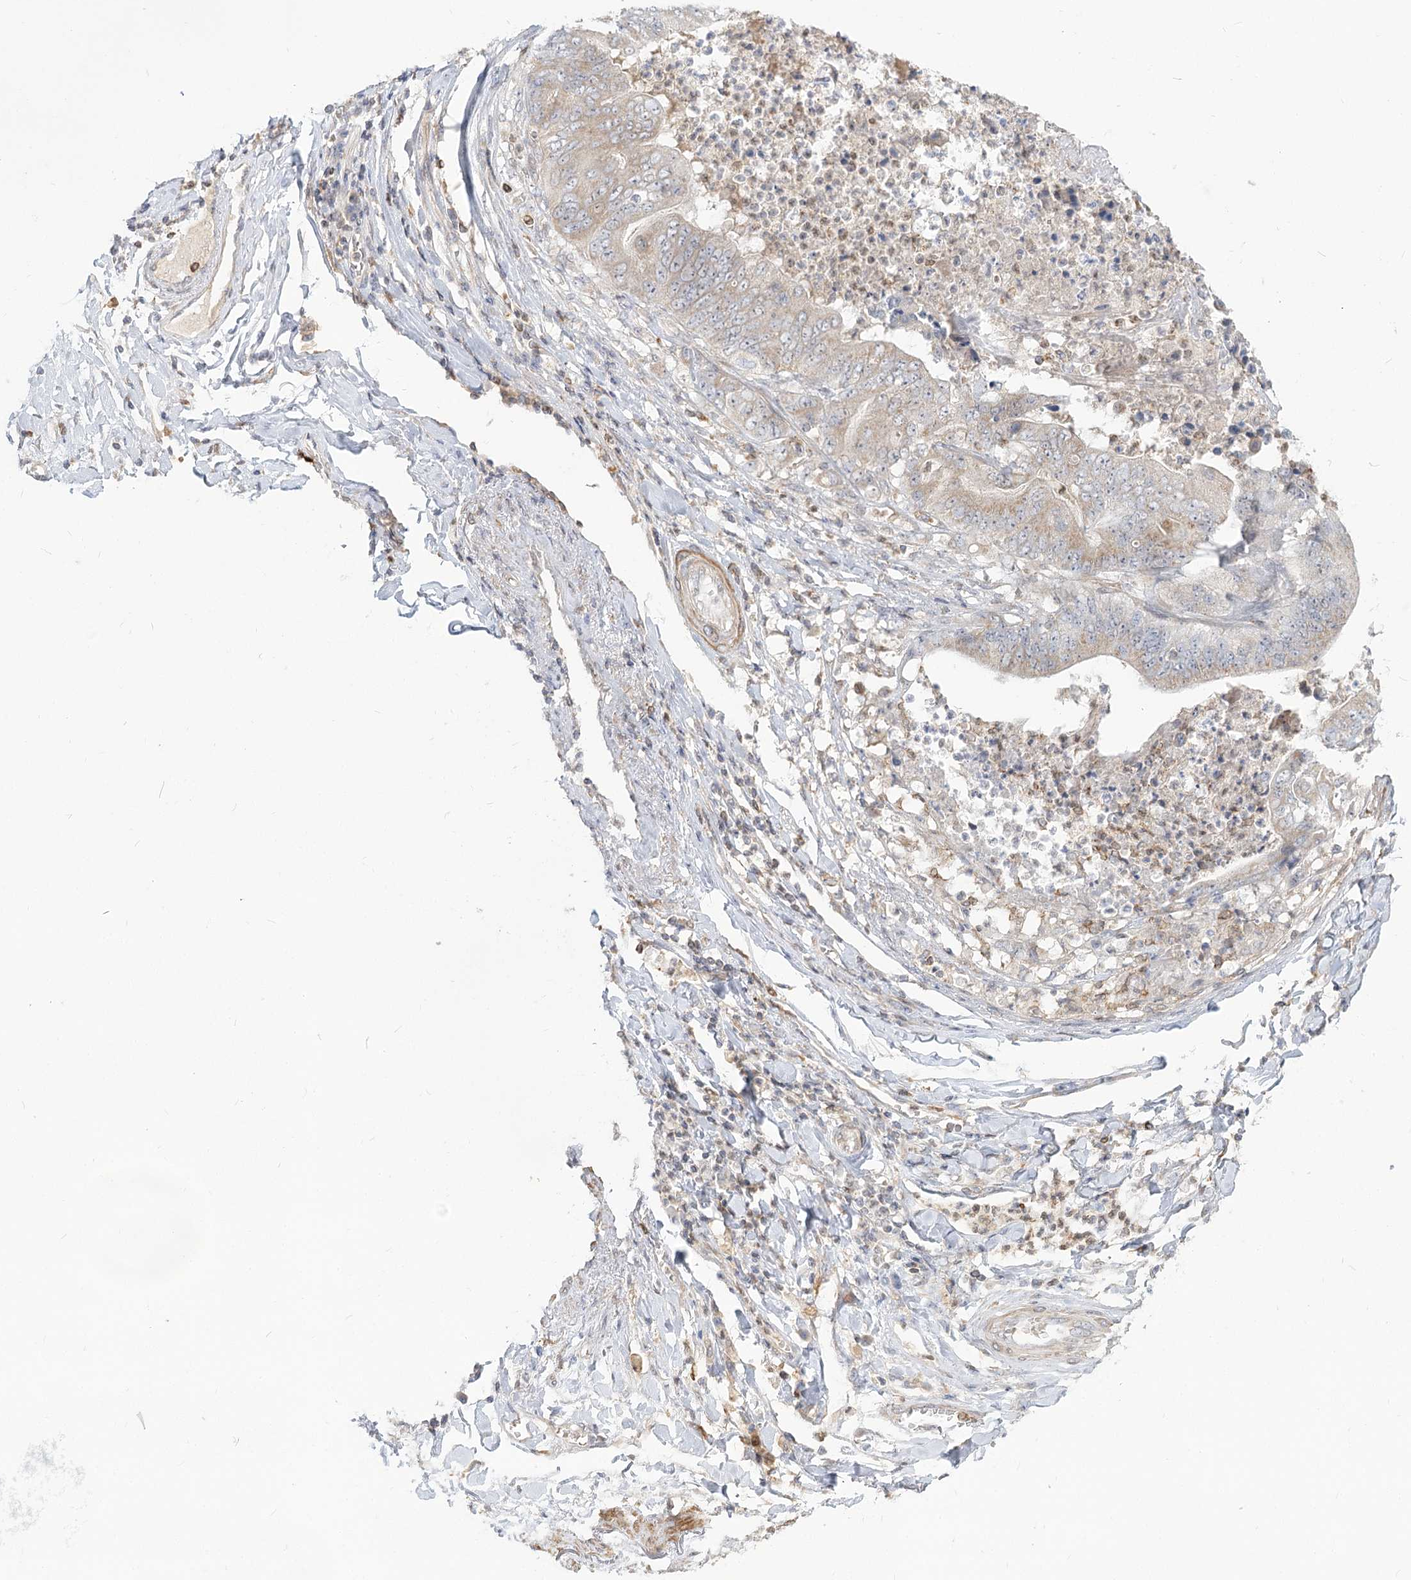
{"staining": {"intensity": "weak", "quantity": "25%-75%", "location": "cytoplasmic/membranous"}, "tissue": "stomach cancer", "cell_type": "Tumor cells", "image_type": "cancer", "snomed": [{"axis": "morphology", "description": "Adenocarcinoma, NOS"}, {"axis": "topography", "description": "Stomach"}], "caption": "Immunohistochemistry (IHC) (DAB) staining of human stomach adenocarcinoma demonstrates weak cytoplasmic/membranous protein positivity in about 25%-75% of tumor cells.", "gene": "MTMR3", "patient": {"sex": "female", "age": 73}}